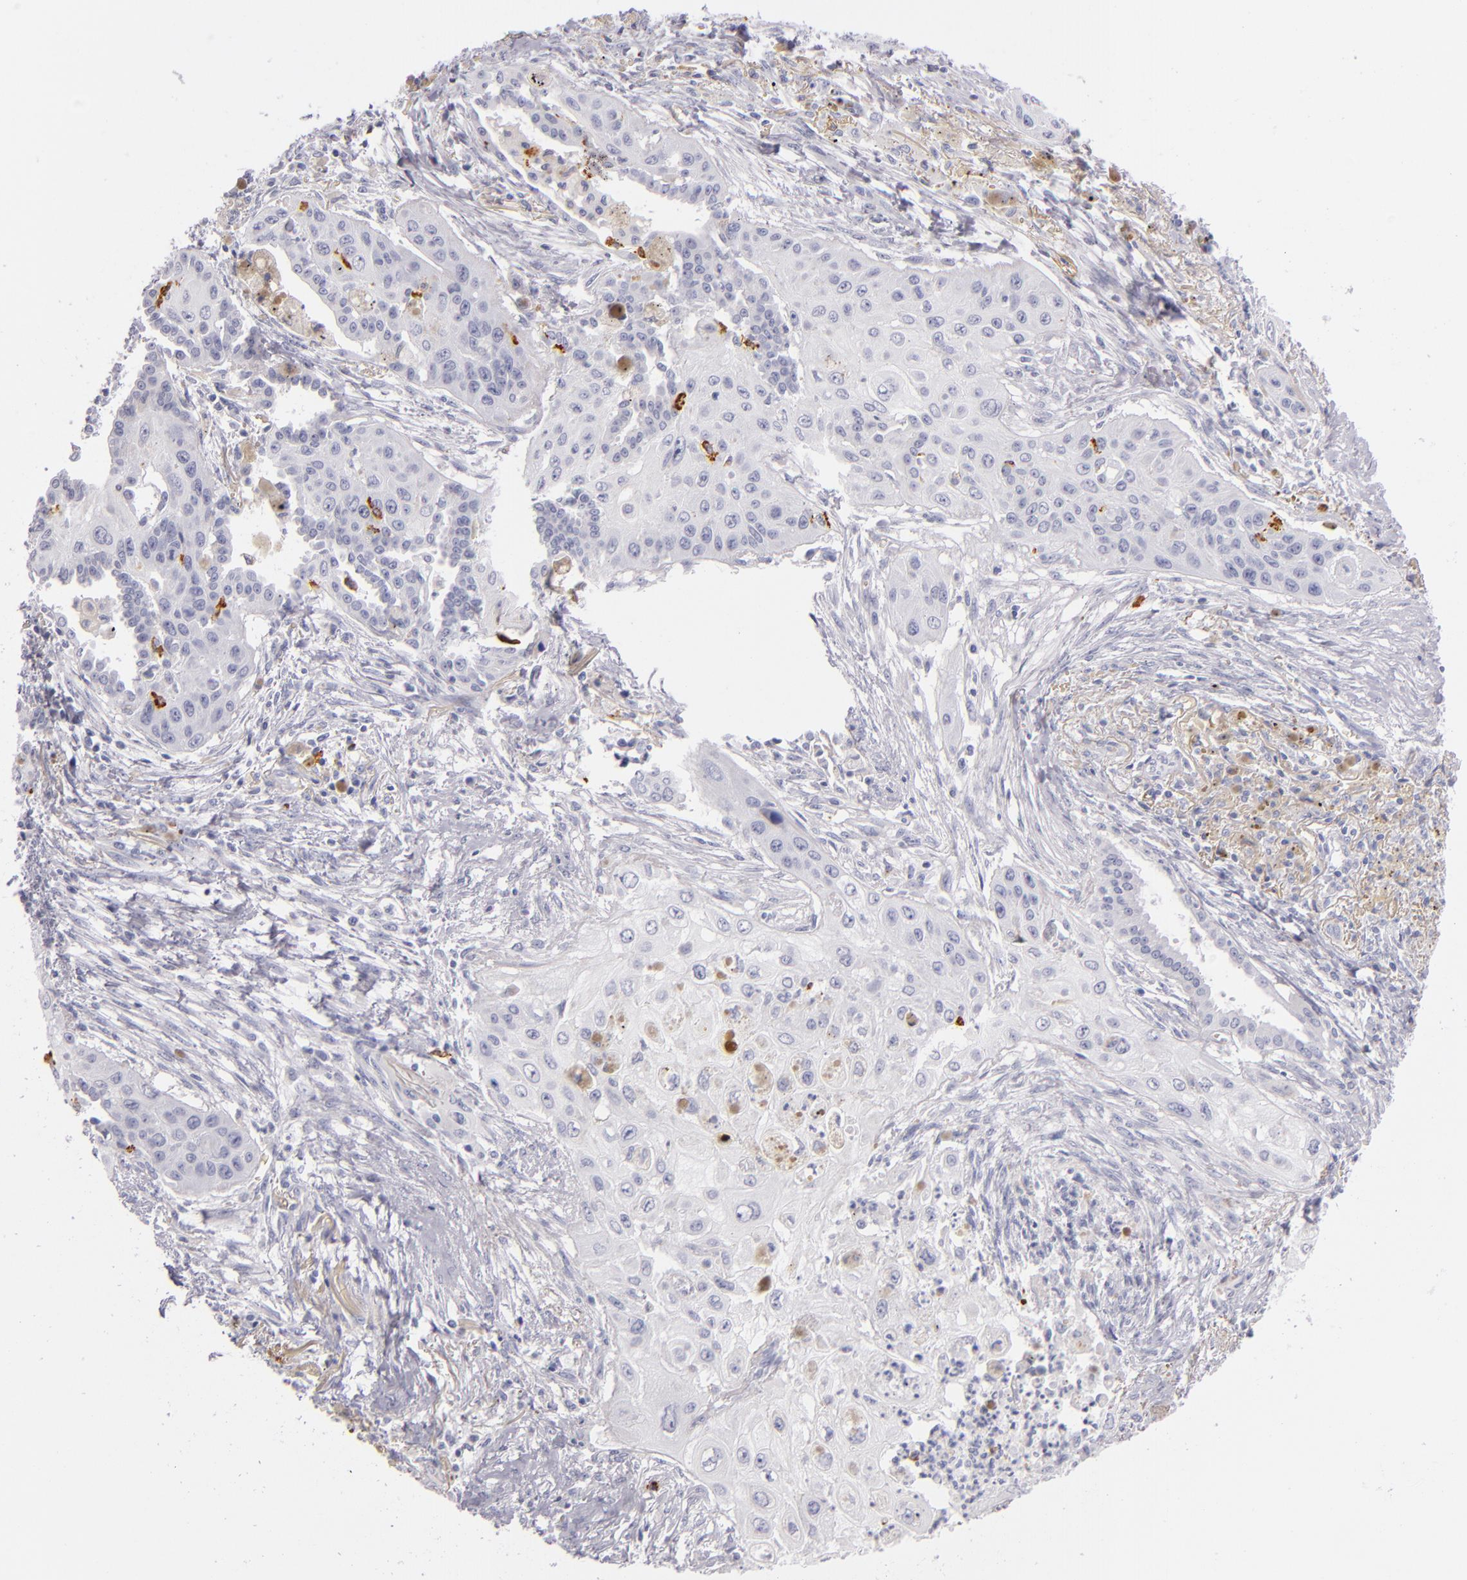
{"staining": {"intensity": "negative", "quantity": "none", "location": "none"}, "tissue": "lung cancer", "cell_type": "Tumor cells", "image_type": "cancer", "snomed": [{"axis": "morphology", "description": "Squamous cell carcinoma, NOS"}, {"axis": "topography", "description": "Lung"}], "caption": "Immunohistochemistry (IHC) photomicrograph of neoplastic tissue: lung cancer (squamous cell carcinoma) stained with DAB (3,3'-diaminobenzidine) displays no significant protein staining in tumor cells.", "gene": "CD207", "patient": {"sex": "male", "age": 71}}